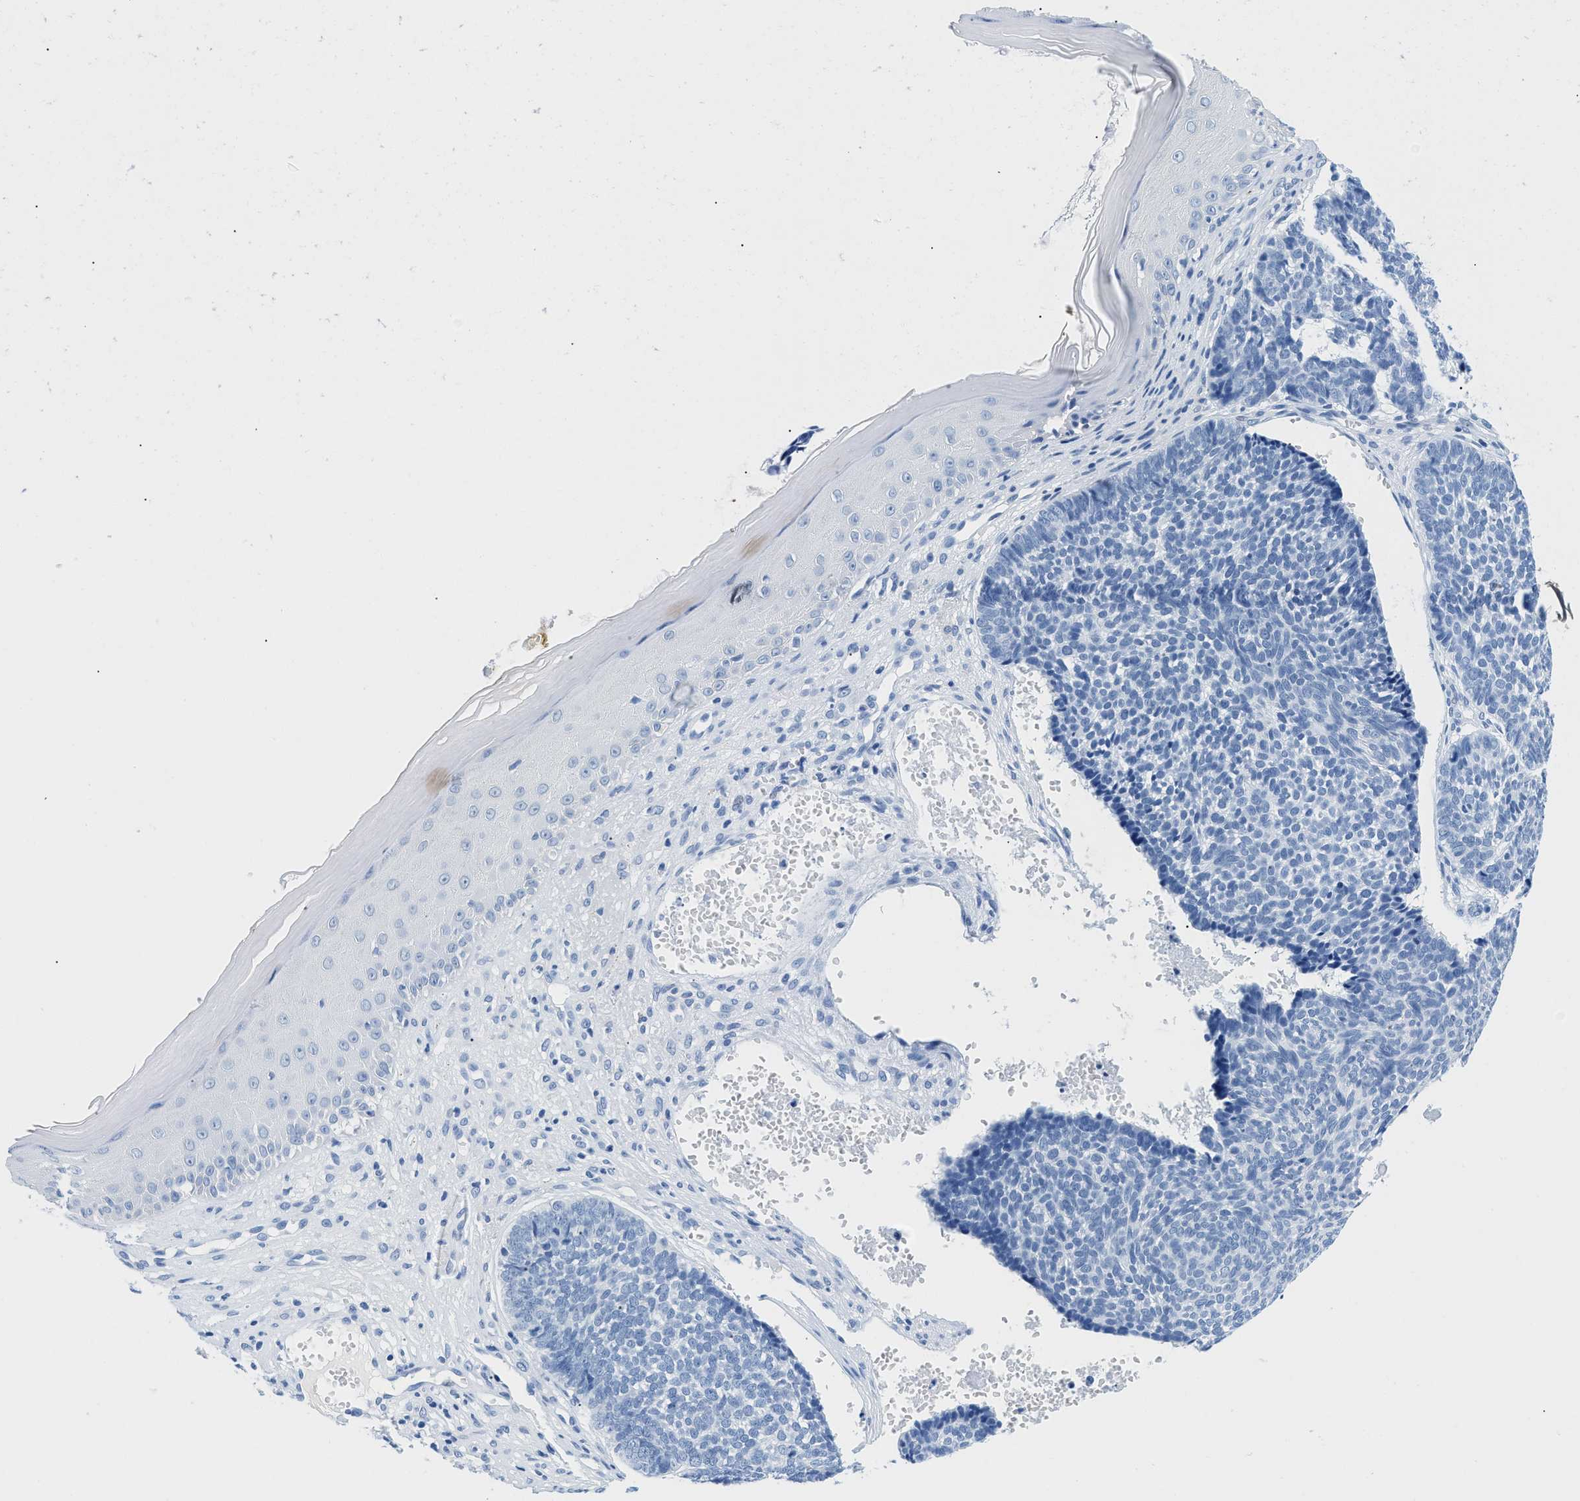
{"staining": {"intensity": "negative", "quantity": "none", "location": "none"}, "tissue": "skin cancer", "cell_type": "Tumor cells", "image_type": "cancer", "snomed": [{"axis": "morphology", "description": "Basal cell carcinoma"}, {"axis": "topography", "description": "Skin"}], "caption": "High magnification brightfield microscopy of skin basal cell carcinoma stained with DAB (3,3'-diaminobenzidine) (brown) and counterstained with hematoxylin (blue): tumor cells show no significant expression.", "gene": "GSN", "patient": {"sex": "male", "age": 84}}